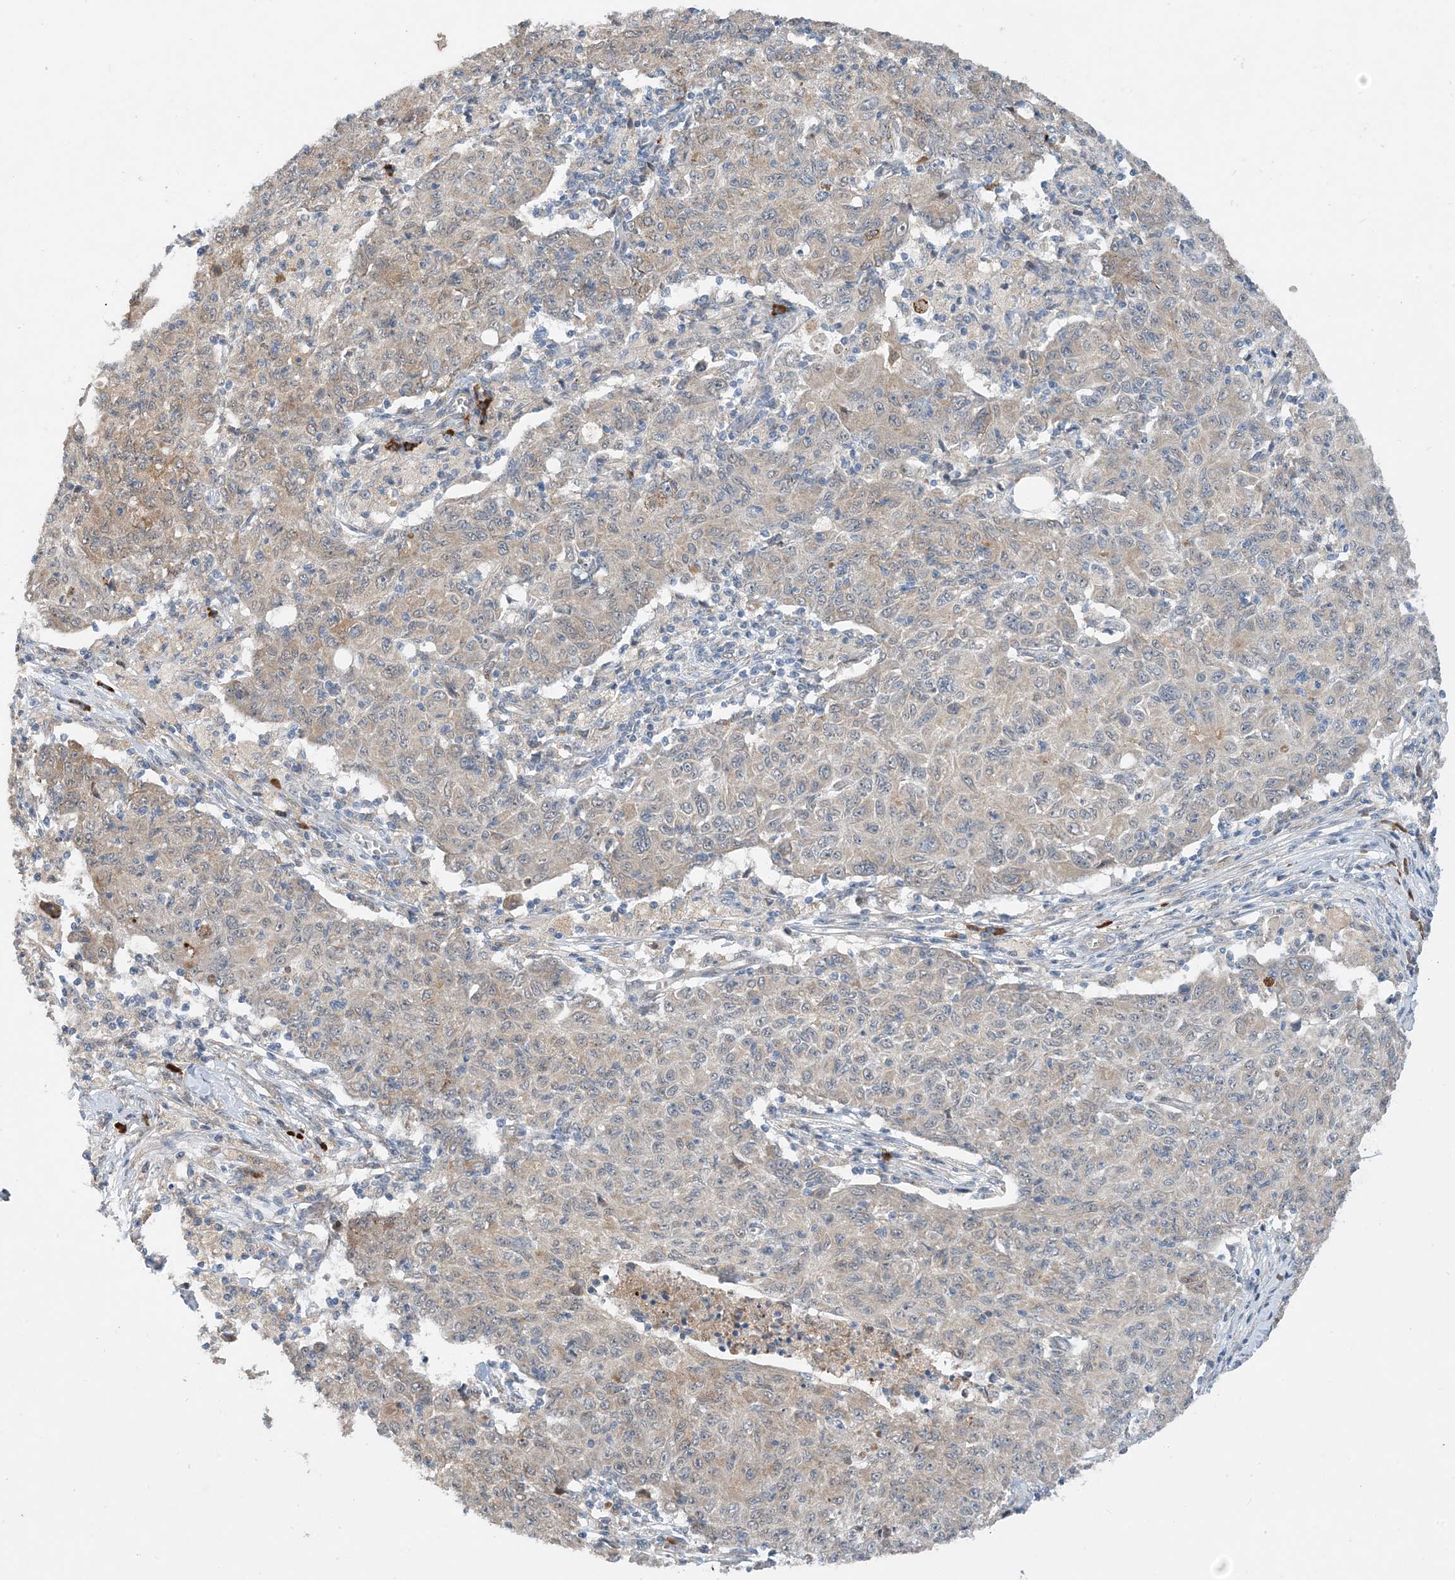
{"staining": {"intensity": "weak", "quantity": "25%-75%", "location": "cytoplasmic/membranous"}, "tissue": "ovarian cancer", "cell_type": "Tumor cells", "image_type": "cancer", "snomed": [{"axis": "morphology", "description": "Carcinoma, endometroid"}, {"axis": "topography", "description": "Ovary"}], "caption": "Tumor cells demonstrate low levels of weak cytoplasmic/membranous positivity in approximately 25%-75% of cells in human ovarian endometroid carcinoma.", "gene": "PHOSPHO2", "patient": {"sex": "female", "age": 42}}